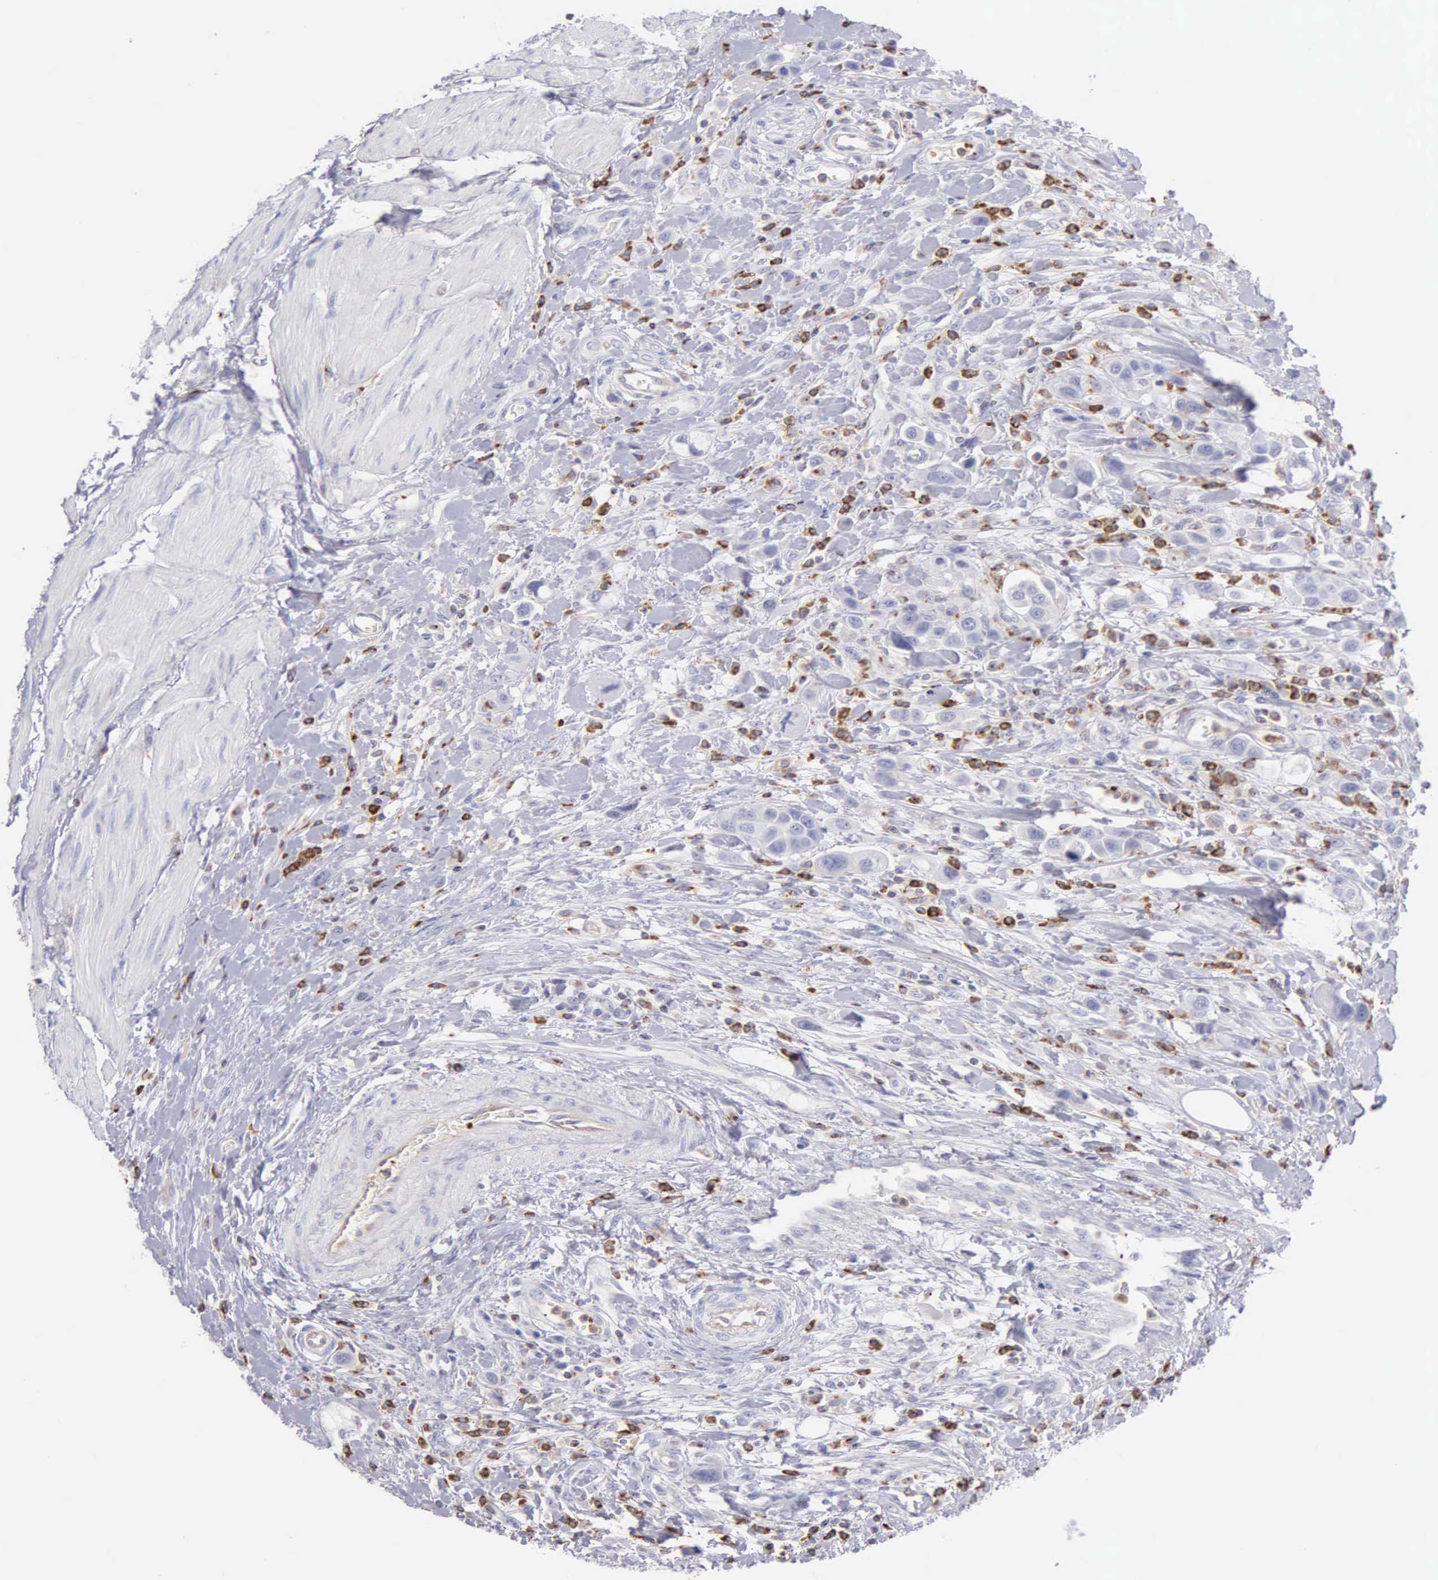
{"staining": {"intensity": "negative", "quantity": "none", "location": "none"}, "tissue": "urothelial cancer", "cell_type": "Tumor cells", "image_type": "cancer", "snomed": [{"axis": "morphology", "description": "Urothelial carcinoma, High grade"}, {"axis": "topography", "description": "Urinary bladder"}], "caption": "Tumor cells are negative for protein expression in human high-grade urothelial carcinoma.", "gene": "SRGN", "patient": {"sex": "male", "age": 50}}